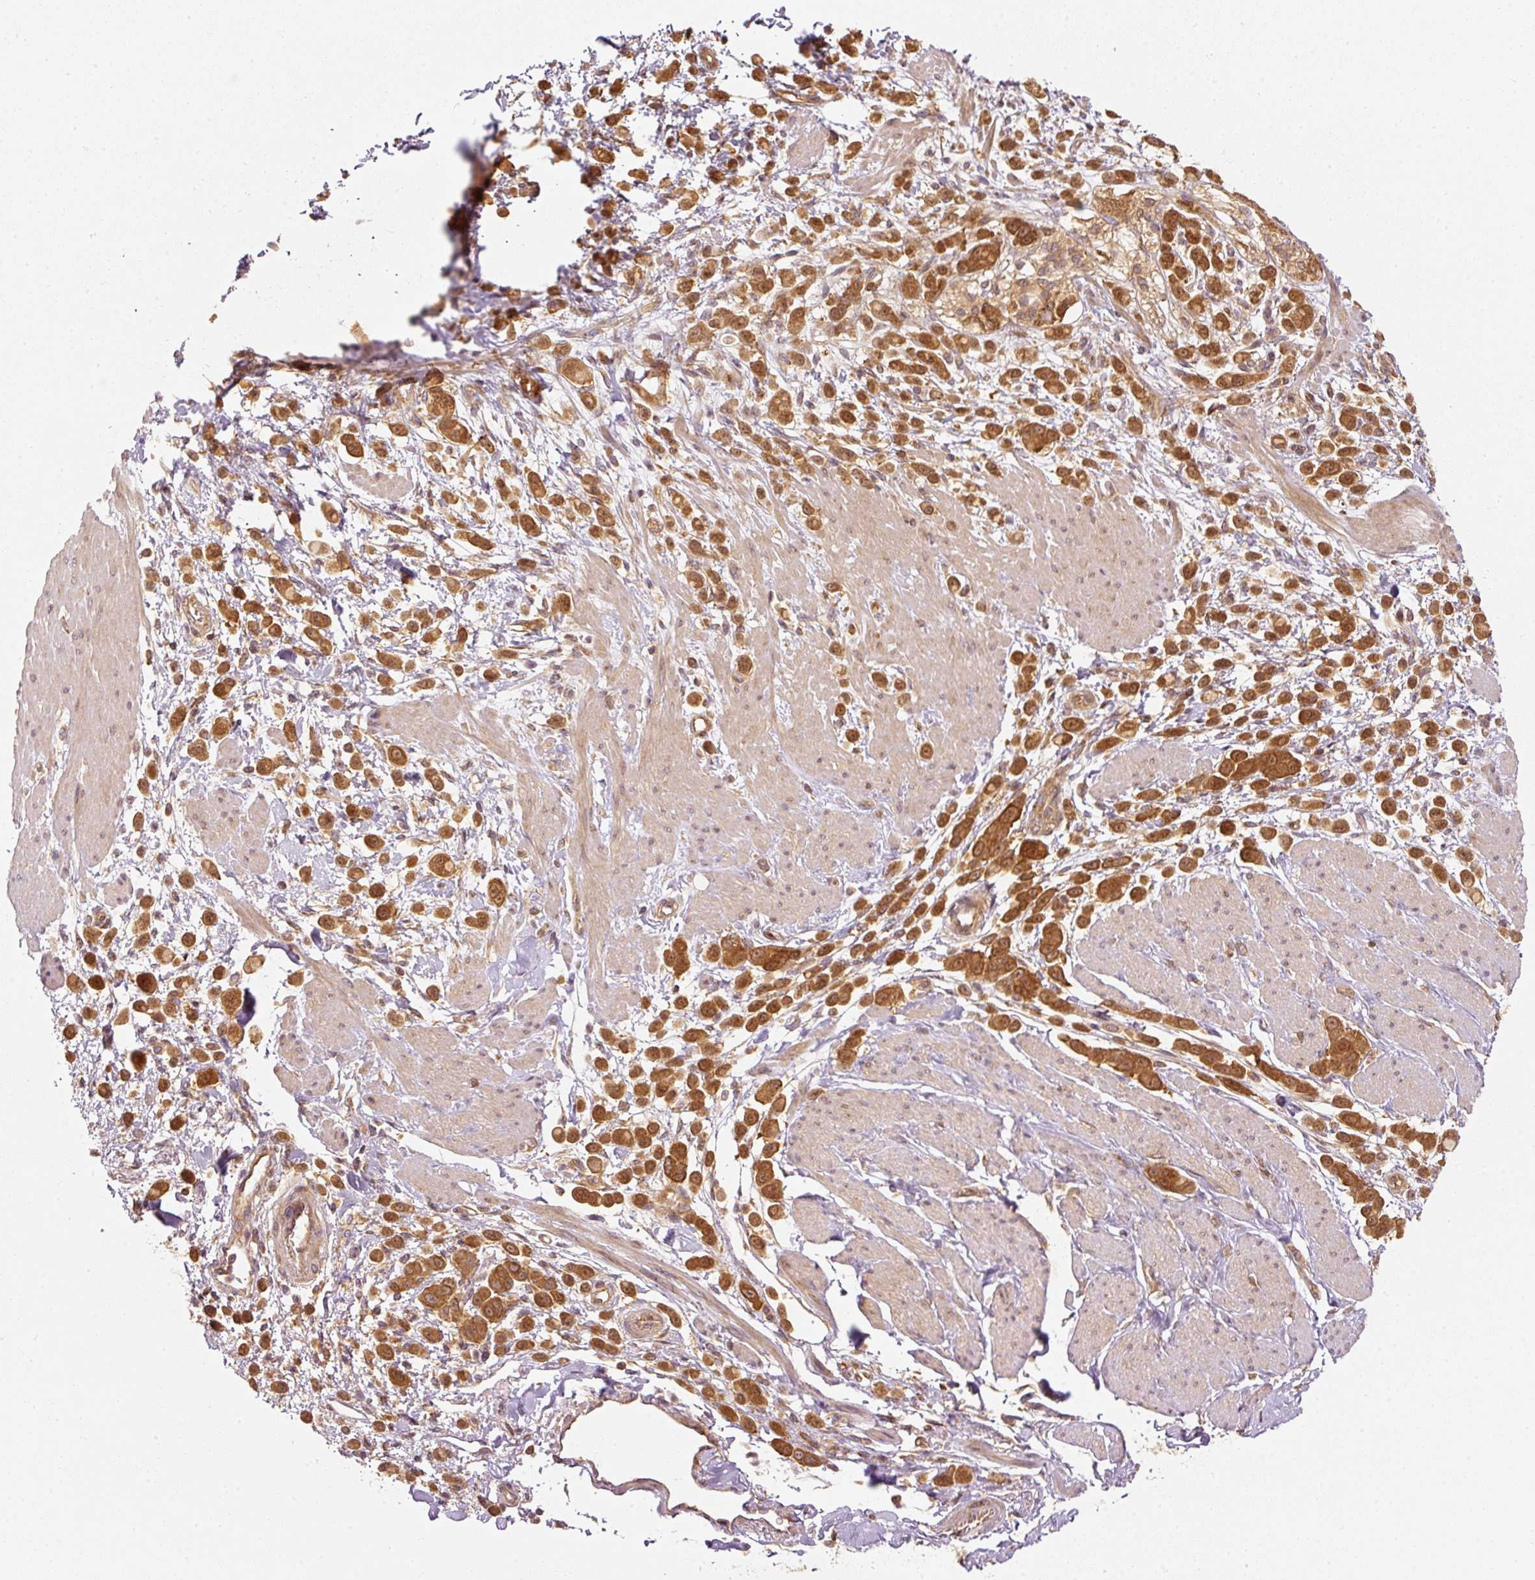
{"staining": {"intensity": "strong", "quantity": ">75%", "location": "cytoplasmic/membranous"}, "tissue": "pancreatic cancer", "cell_type": "Tumor cells", "image_type": "cancer", "snomed": [{"axis": "morphology", "description": "Normal tissue, NOS"}, {"axis": "morphology", "description": "Adenocarcinoma, NOS"}, {"axis": "topography", "description": "Pancreas"}], "caption": "Tumor cells display high levels of strong cytoplasmic/membranous staining in about >75% of cells in human adenocarcinoma (pancreatic).", "gene": "EIF3B", "patient": {"sex": "female", "age": 64}}